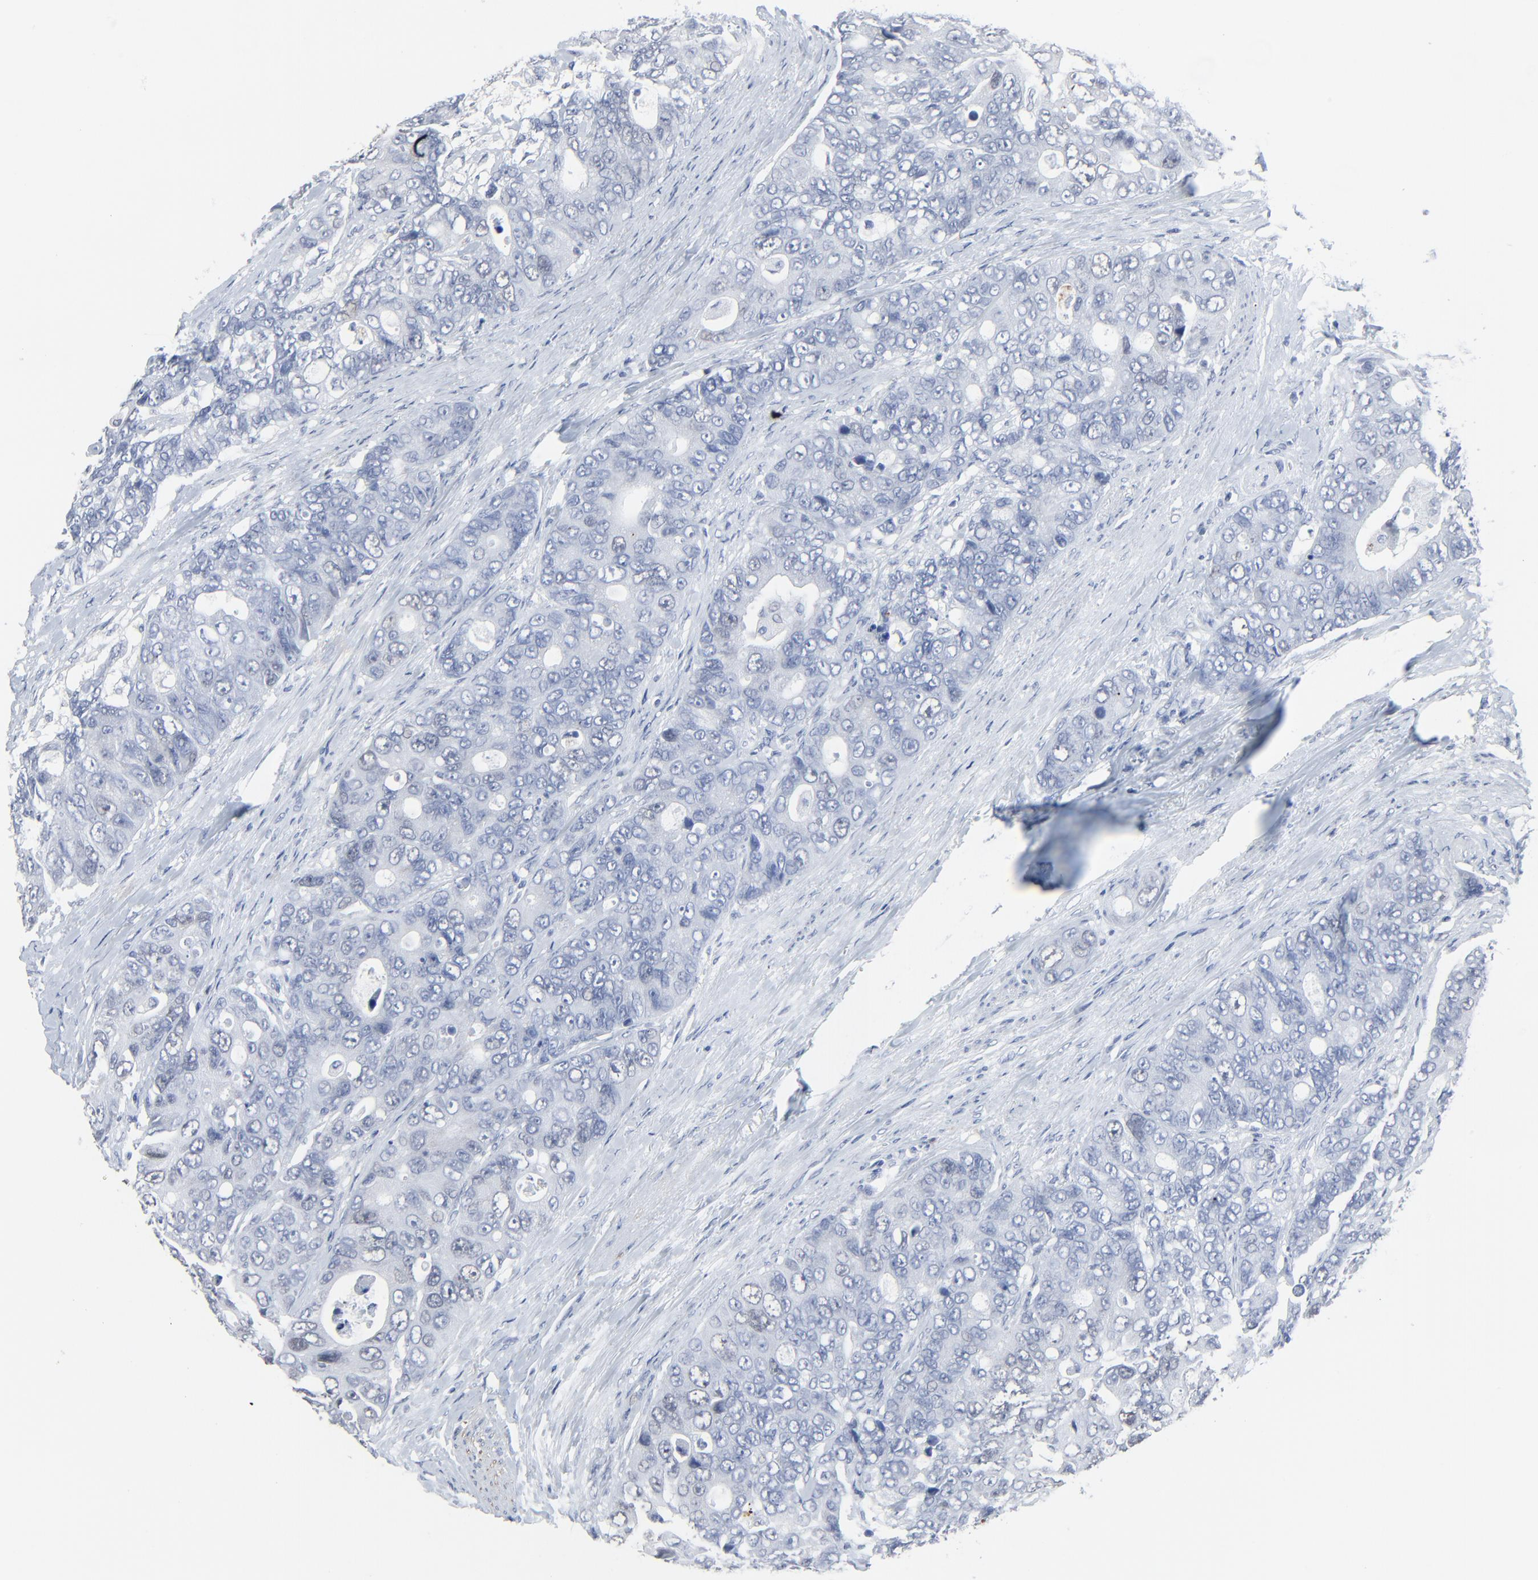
{"staining": {"intensity": "negative", "quantity": "none", "location": "none"}, "tissue": "colorectal cancer", "cell_type": "Tumor cells", "image_type": "cancer", "snomed": [{"axis": "morphology", "description": "Adenocarcinoma, NOS"}, {"axis": "topography", "description": "Rectum"}], "caption": "Immunohistochemistry (IHC) photomicrograph of adenocarcinoma (colorectal) stained for a protein (brown), which exhibits no positivity in tumor cells.", "gene": "BIRC3", "patient": {"sex": "female", "age": 67}}